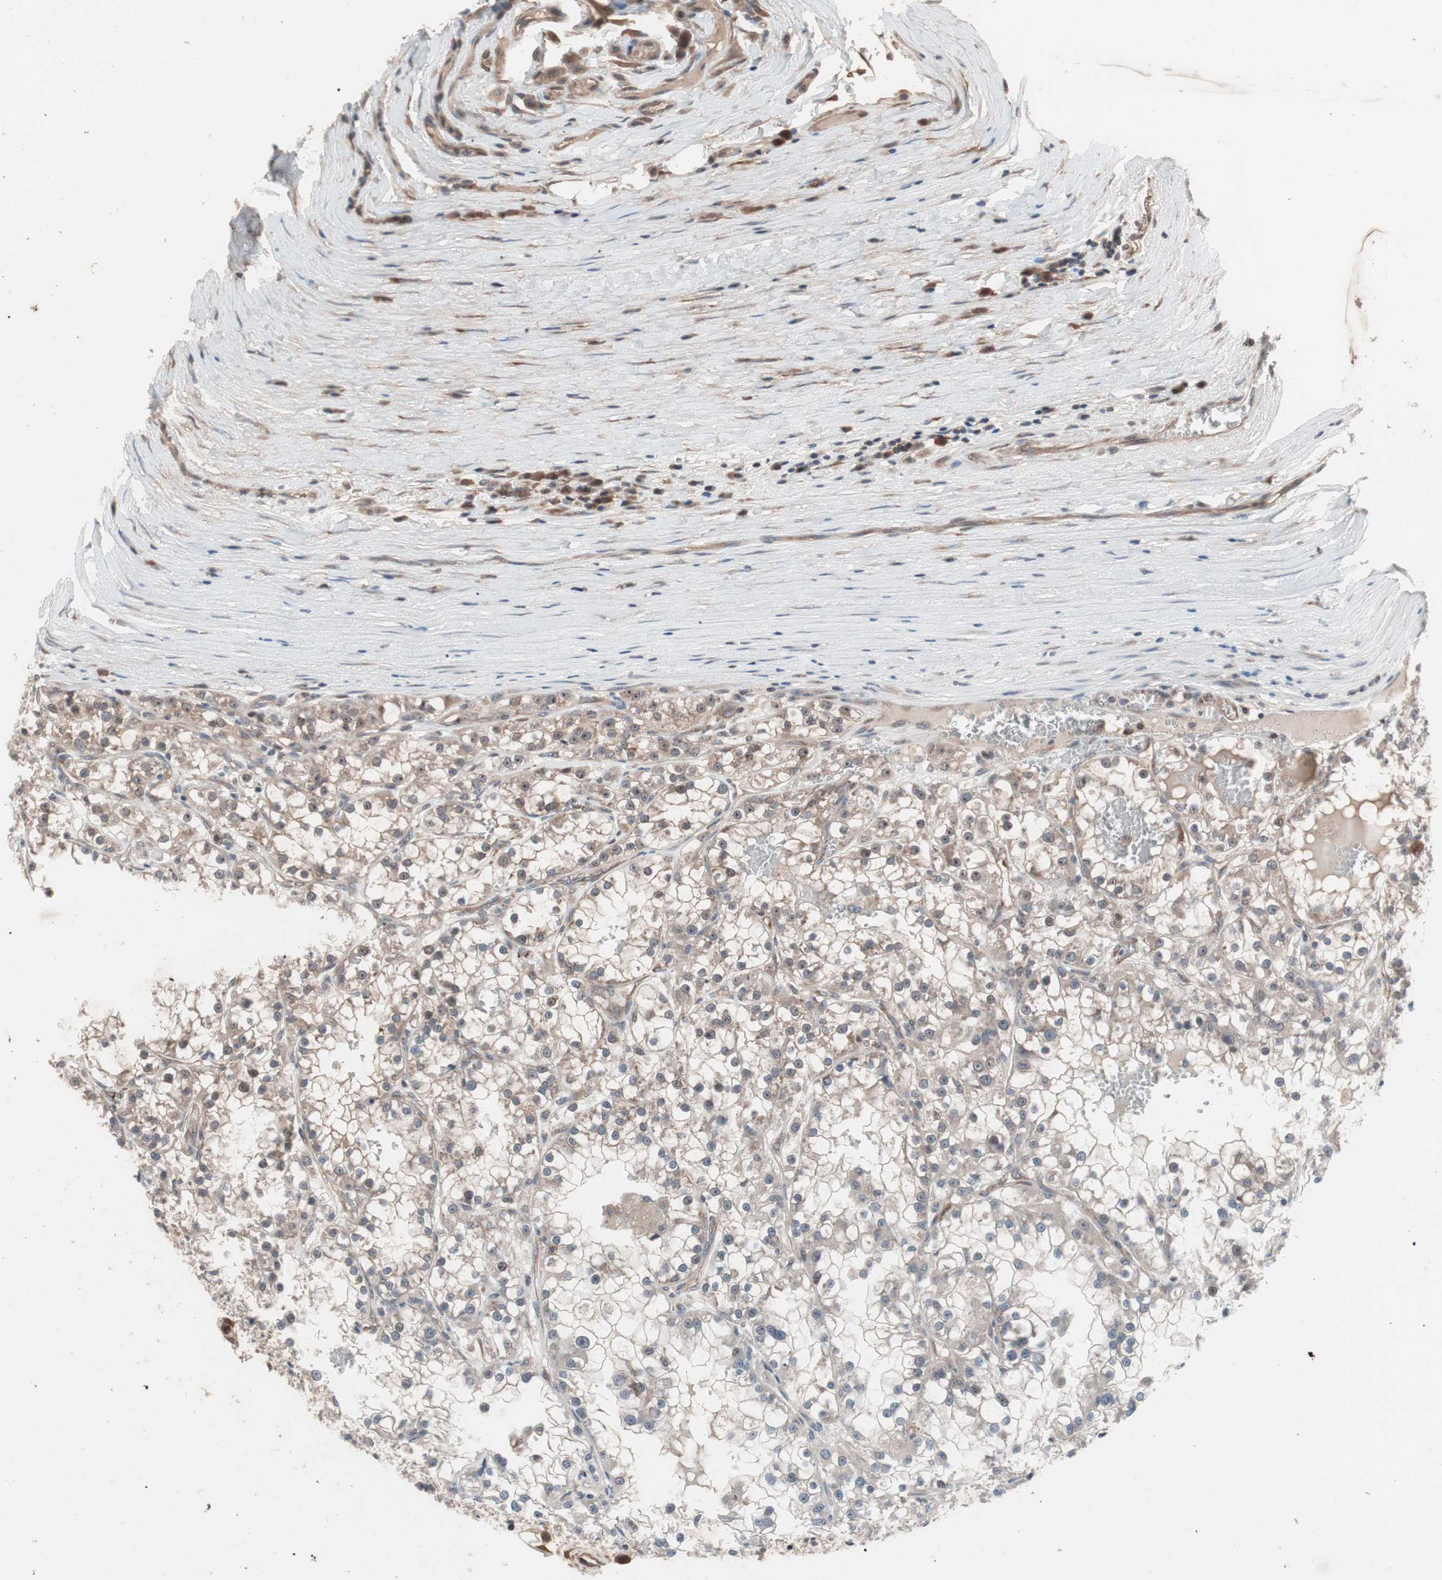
{"staining": {"intensity": "weak", "quantity": "<25%", "location": "cytoplasmic/membranous,nuclear"}, "tissue": "renal cancer", "cell_type": "Tumor cells", "image_type": "cancer", "snomed": [{"axis": "morphology", "description": "Adenocarcinoma, NOS"}, {"axis": "topography", "description": "Kidney"}], "caption": "High magnification brightfield microscopy of adenocarcinoma (renal) stained with DAB (3,3'-diaminobenzidine) (brown) and counterstained with hematoxylin (blue): tumor cells show no significant expression.", "gene": "IRS1", "patient": {"sex": "female", "age": 52}}